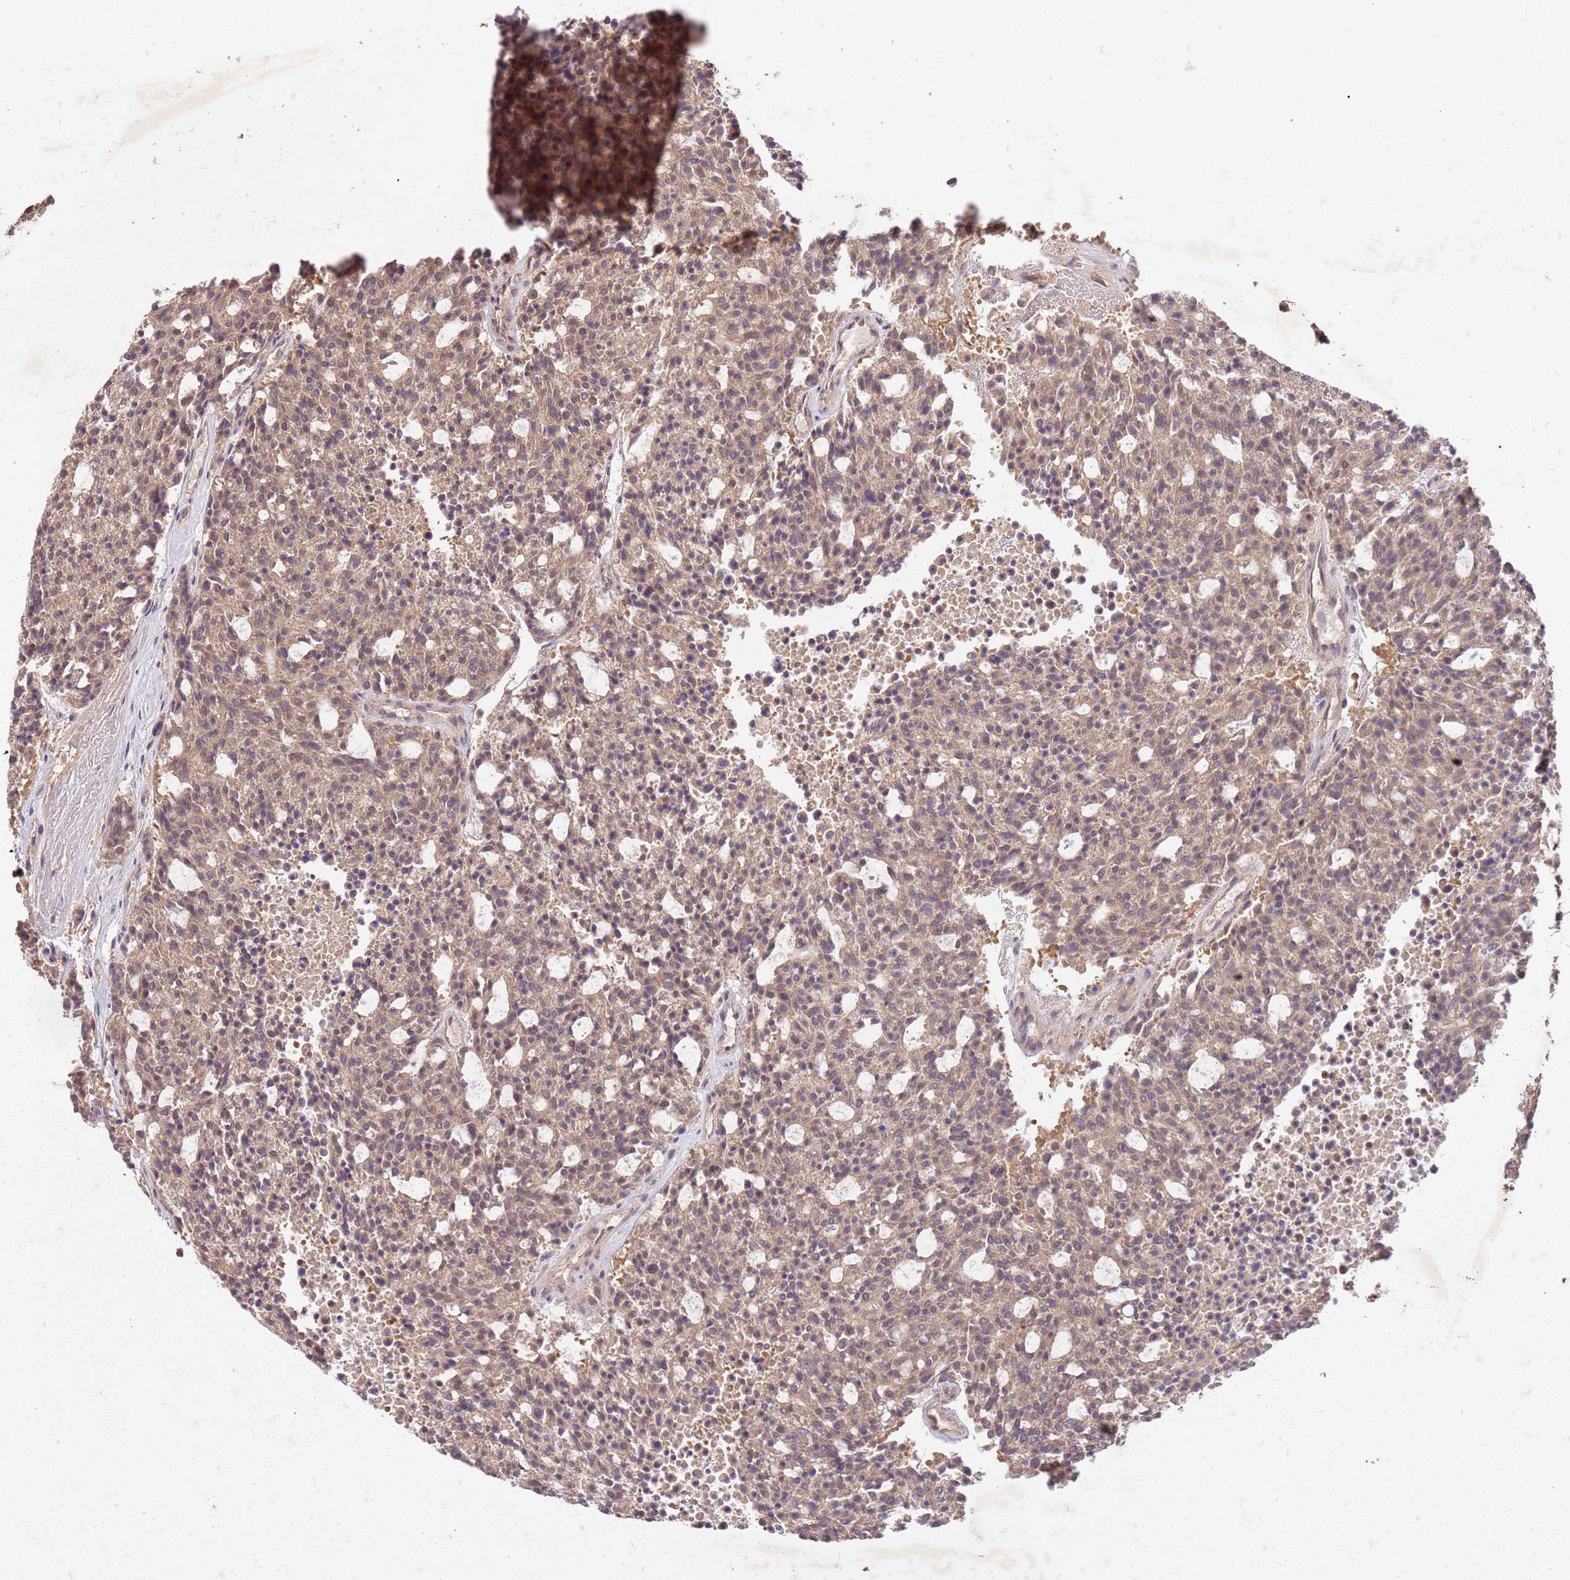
{"staining": {"intensity": "moderate", "quantity": ">75%", "location": "cytoplasmic/membranous"}, "tissue": "carcinoid", "cell_type": "Tumor cells", "image_type": "cancer", "snomed": [{"axis": "morphology", "description": "Carcinoid, malignant, NOS"}, {"axis": "topography", "description": "Pancreas"}], "caption": "Carcinoid stained for a protein displays moderate cytoplasmic/membranous positivity in tumor cells.", "gene": "UBE3A", "patient": {"sex": "female", "age": 54}}